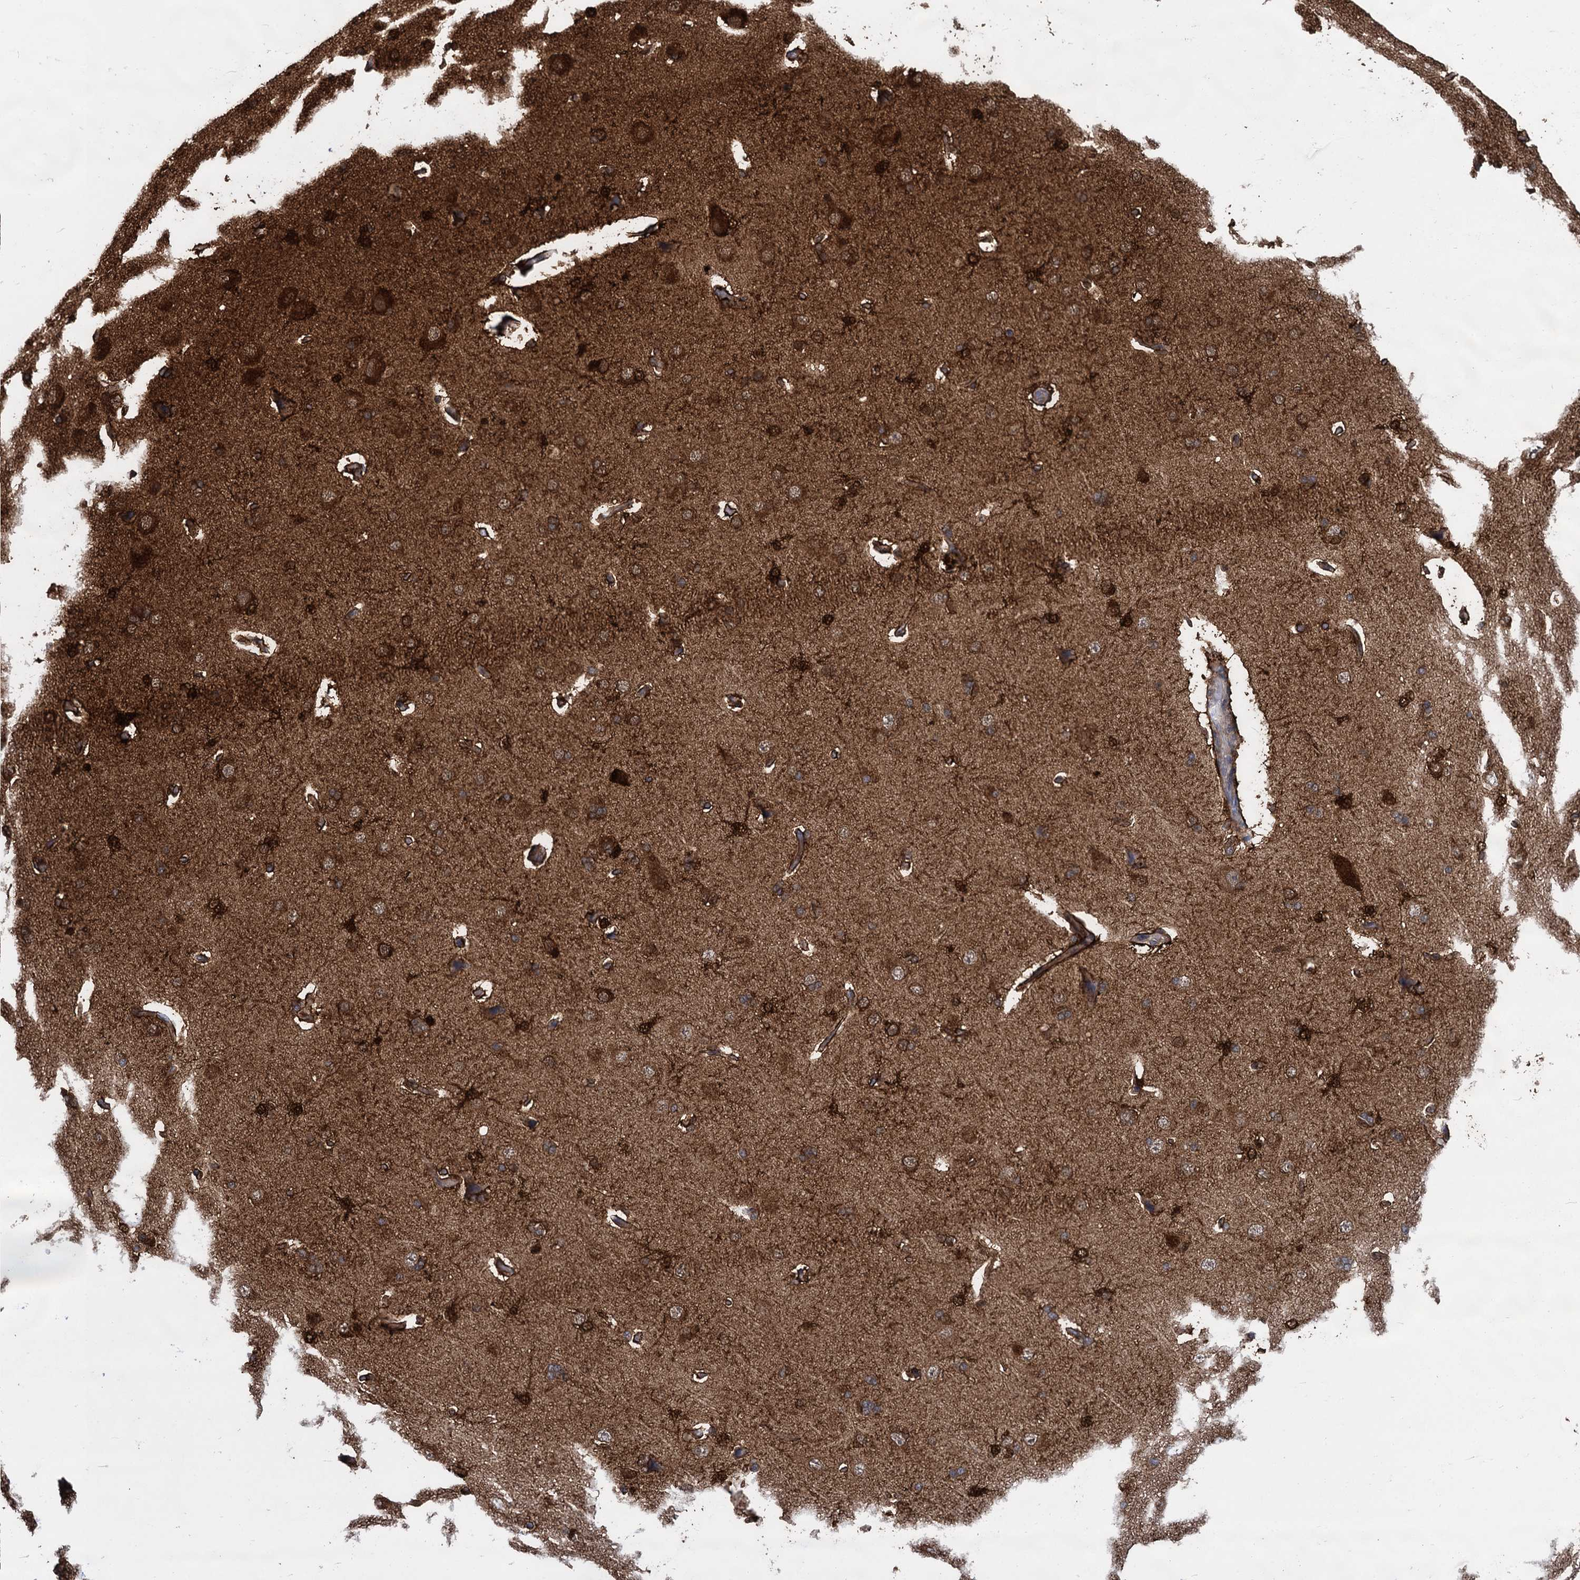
{"staining": {"intensity": "strong", "quantity": ">75%", "location": "cytoplasmic/membranous"}, "tissue": "cerebral cortex", "cell_type": "Endothelial cells", "image_type": "normal", "snomed": [{"axis": "morphology", "description": "Normal tissue, NOS"}, {"axis": "topography", "description": "Cerebral cortex"}], "caption": "Cerebral cortex was stained to show a protein in brown. There is high levels of strong cytoplasmic/membranous staining in approximately >75% of endothelial cells. (DAB (3,3'-diaminobenzidine) IHC, brown staining for protein, blue staining for nuclei).", "gene": "GSTM3", "patient": {"sex": "male", "age": 62}}